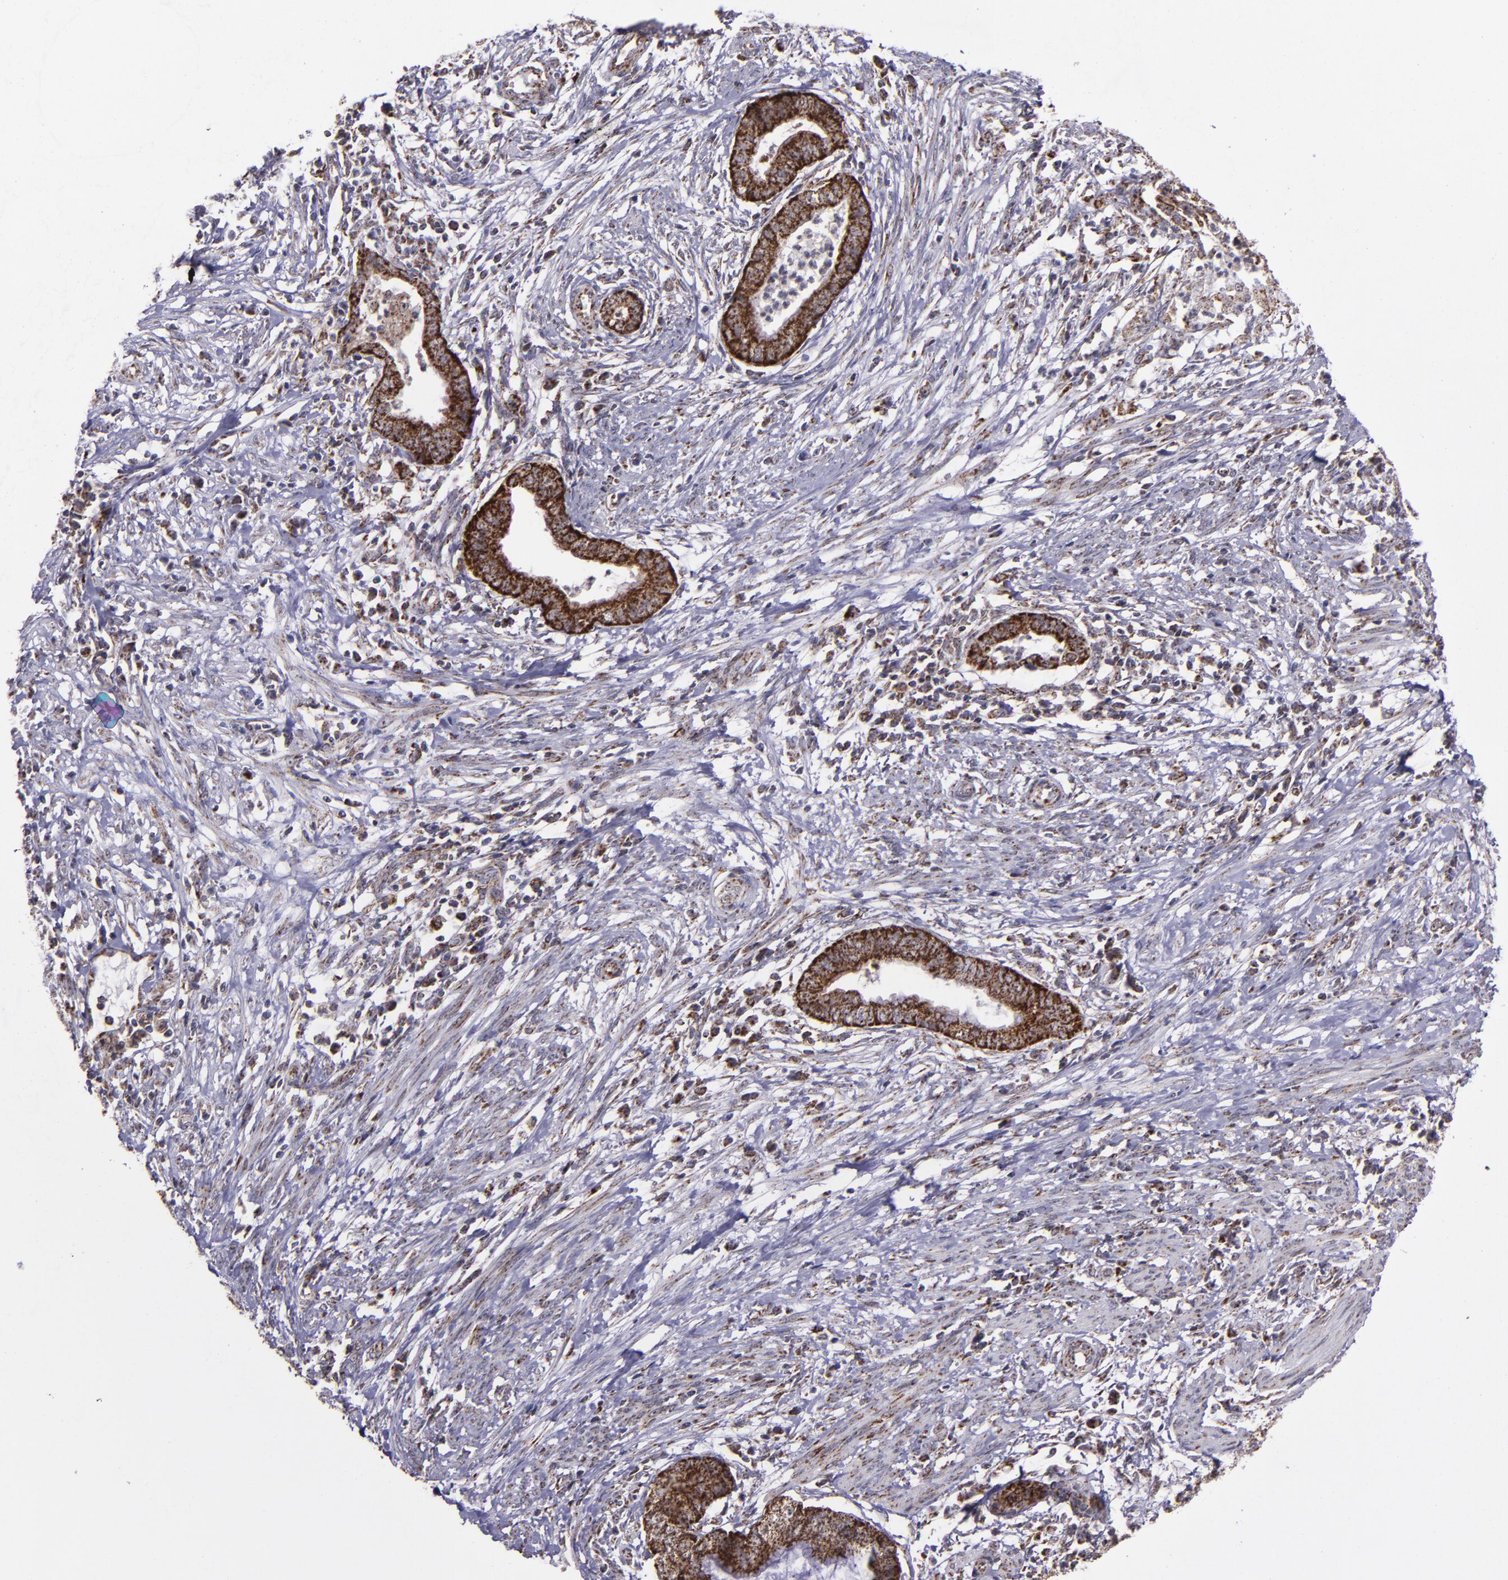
{"staining": {"intensity": "strong", "quantity": ">75%", "location": "cytoplasmic/membranous"}, "tissue": "endometrial cancer", "cell_type": "Tumor cells", "image_type": "cancer", "snomed": [{"axis": "morphology", "description": "Necrosis, NOS"}, {"axis": "morphology", "description": "Adenocarcinoma, NOS"}, {"axis": "topography", "description": "Endometrium"}], "caption": "Endometrial cancer stained with a brown dye shows strong cytoplasmic/membranous positive expression in approximately >75% of tumor cells.", "gene": "LONP1", "patient": {"sex": "female", "age": 79}}